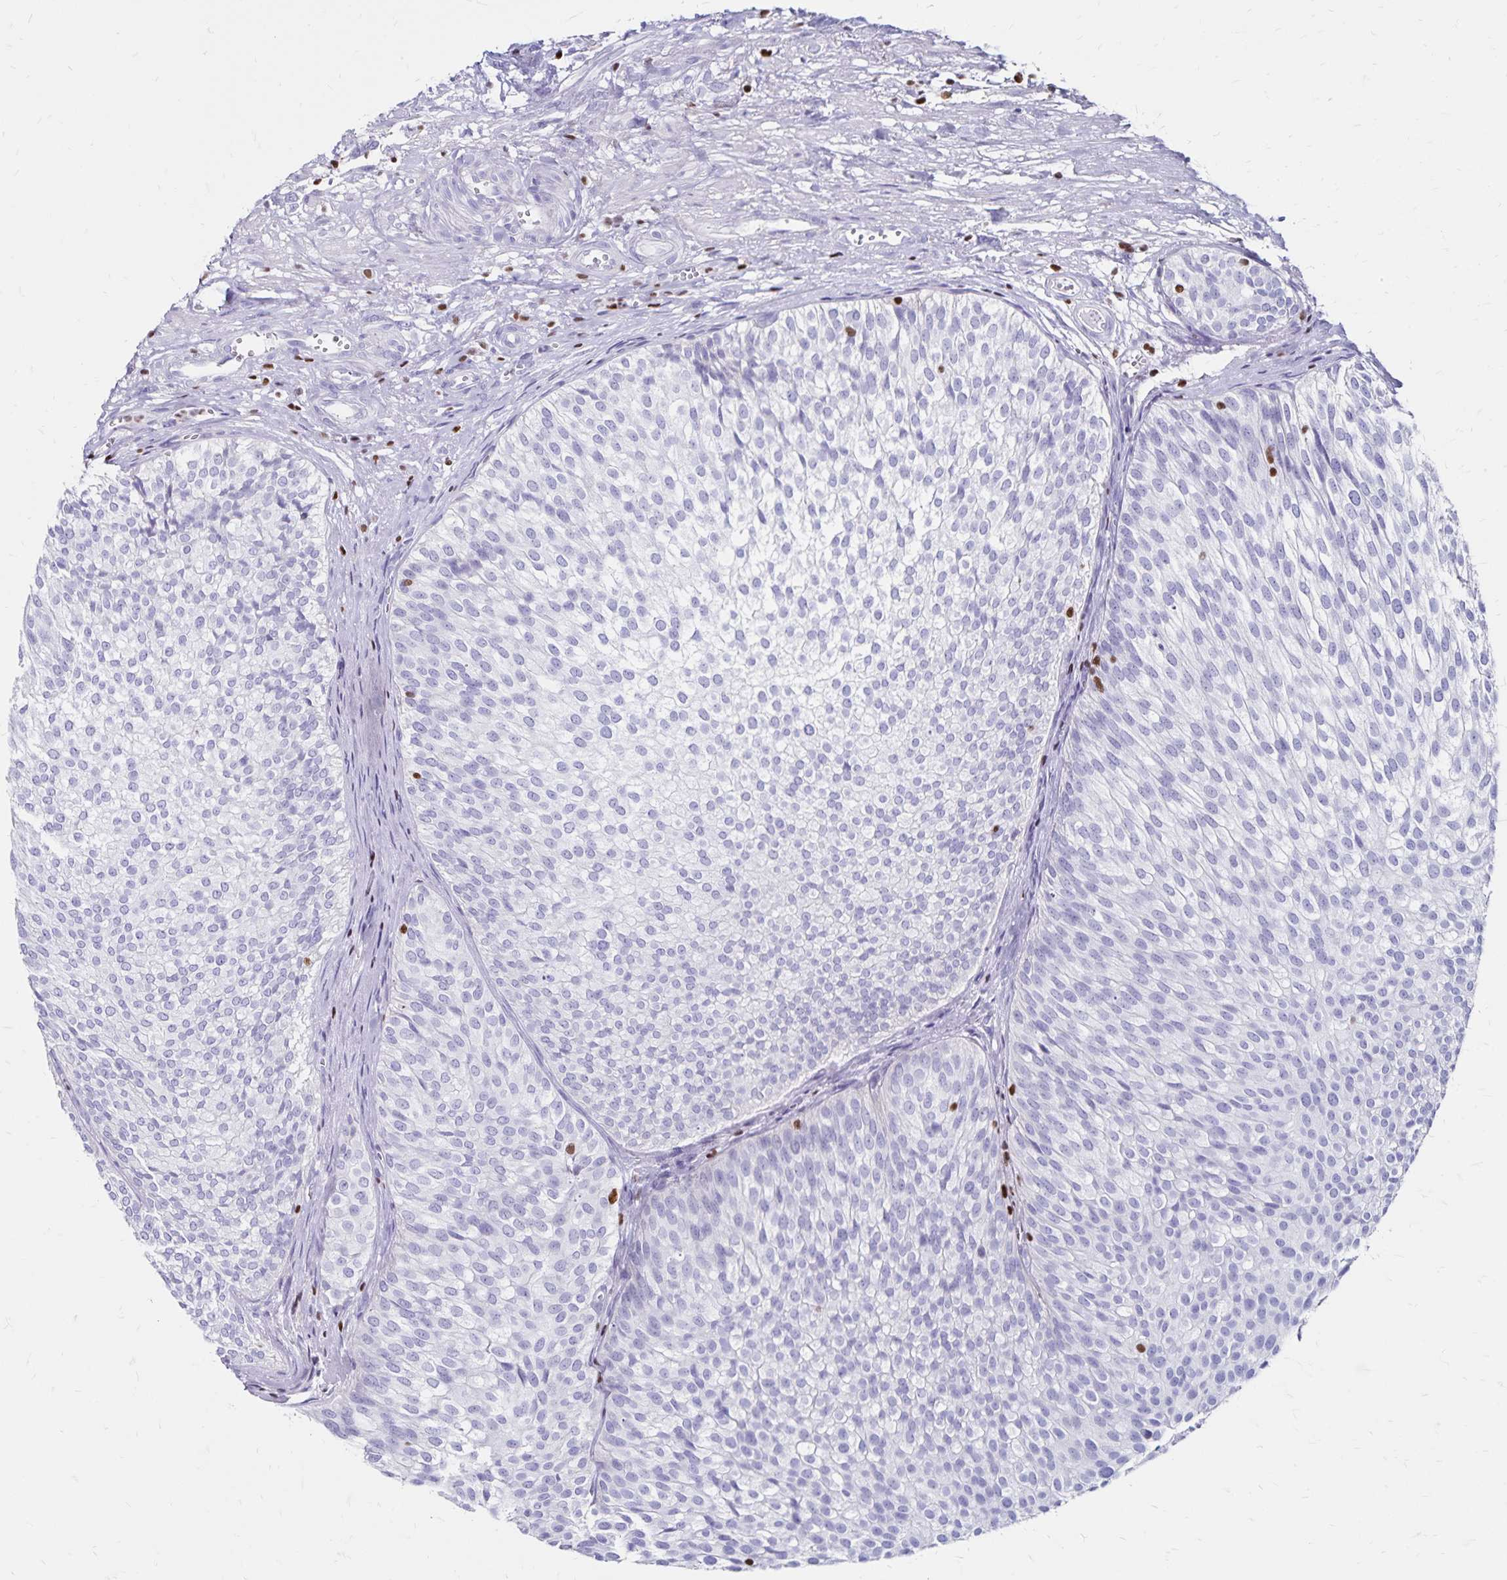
{"staining": {"intensity": "negative", "quantity": "none", "location": "none"}, "tissue": "urothelial cancer", "cell_type": "Tumor cells", "image_type": "cancer", "snomed": [{"axis": "morphology", "description": "Urothelial carcinoma, Low grade"}, {"axis": "topography", "description": "Urinary bladder"}], "caption": "Immunohistochemistry of human urothelial cancer demonstrates no expression in tumor cells.", "gene": "IKZF1", "patient": {"sex": "male", "age": 91}}